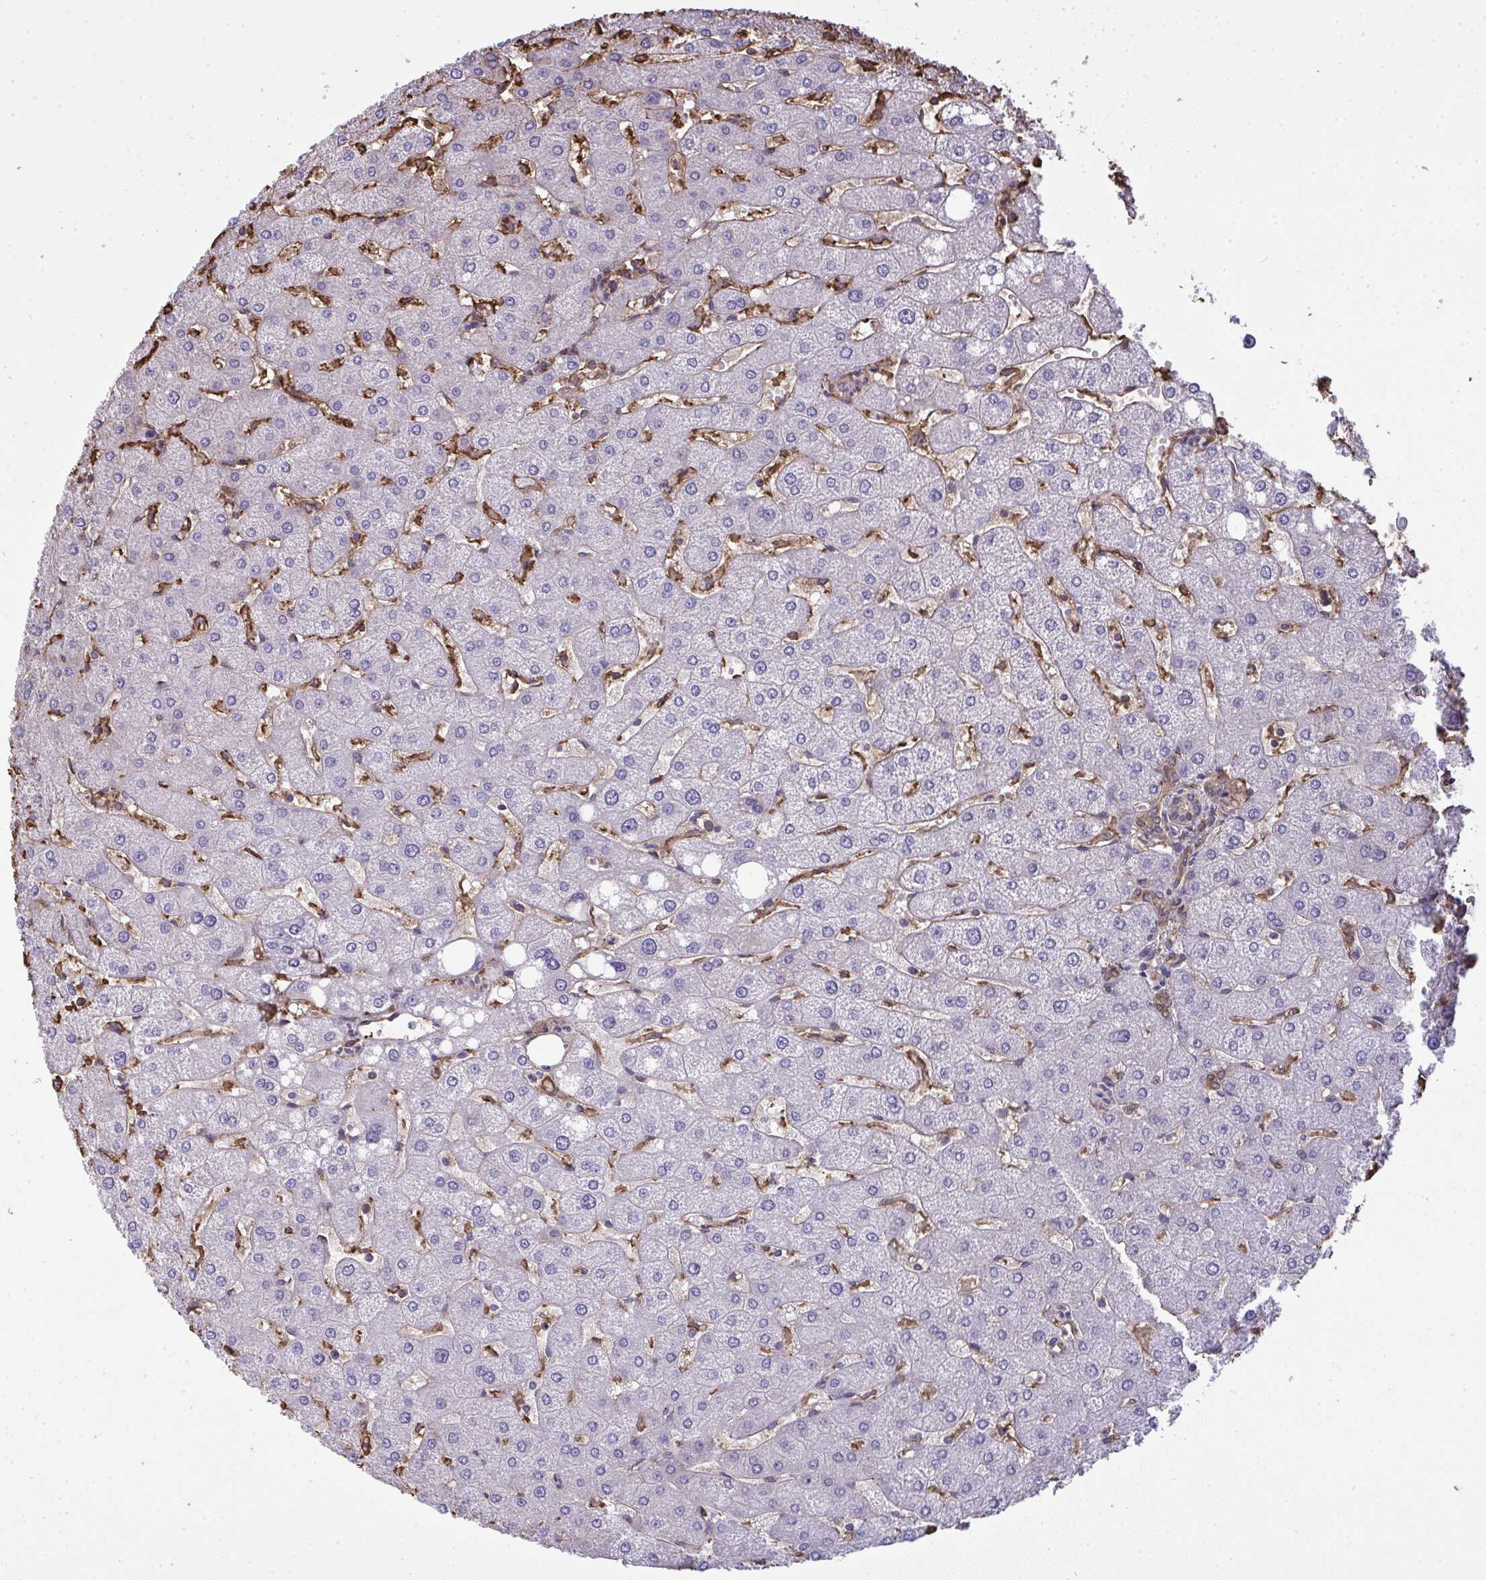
{"staining": {"intensity": "moderate", "quantity": ">75%", "location": "cytoplasmic/membranous"}, "tissue": "liver", "cell_type": "Cholangiocytes", "image_type": "normal", "snomed": [{"axis": "morphology", "description": "Normal tissue, NOS"}, {"axis": "topography", "description": "Liver"}], "caption": "Cholangiocytes exhibit medium levels of moderate cytoplasmic/membranous expression in approximately >75% of cells in unremarkable human liver.", "gene": "ANXA5", "patient": {"sex": "male", "age": 67}}